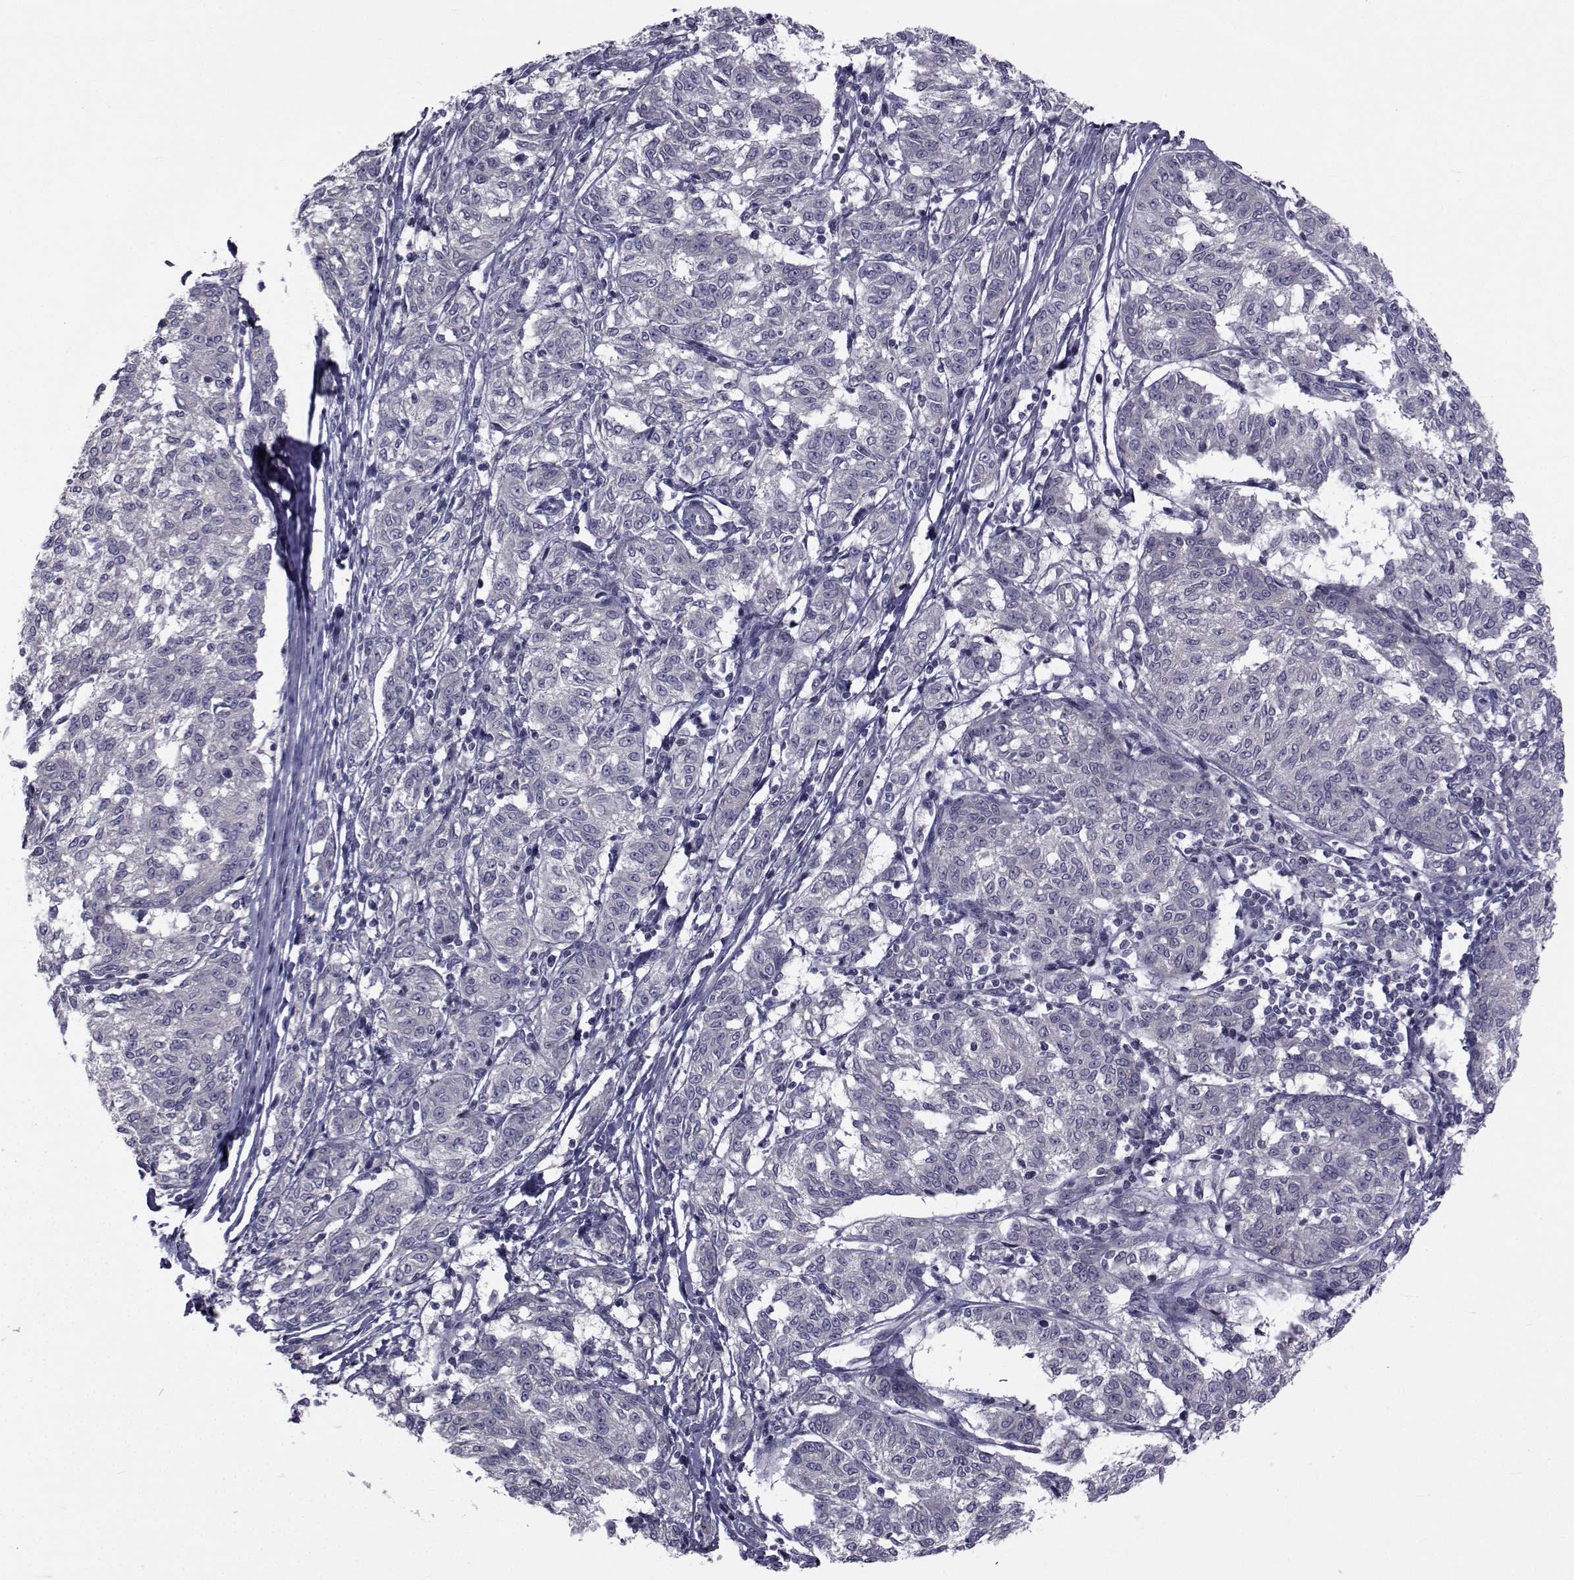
{"staining": {"intensity": "negative", "quantity": "none", "location": "none"}, "tissue": "melanoma", "cell_type": "Tumor cells", "image_type": "cancer", "snomed": [{"axis": "morphology", "description": "Malignant melanoma, NOS"}, {"axis": "topography", "description": "Skin"}], "caption": "Protein analysis of malignant melanoma demonstrates no significant expression in tumor cells.", "gene": "SLC30A10", "patient": {"sex": "female", "age": 72}}